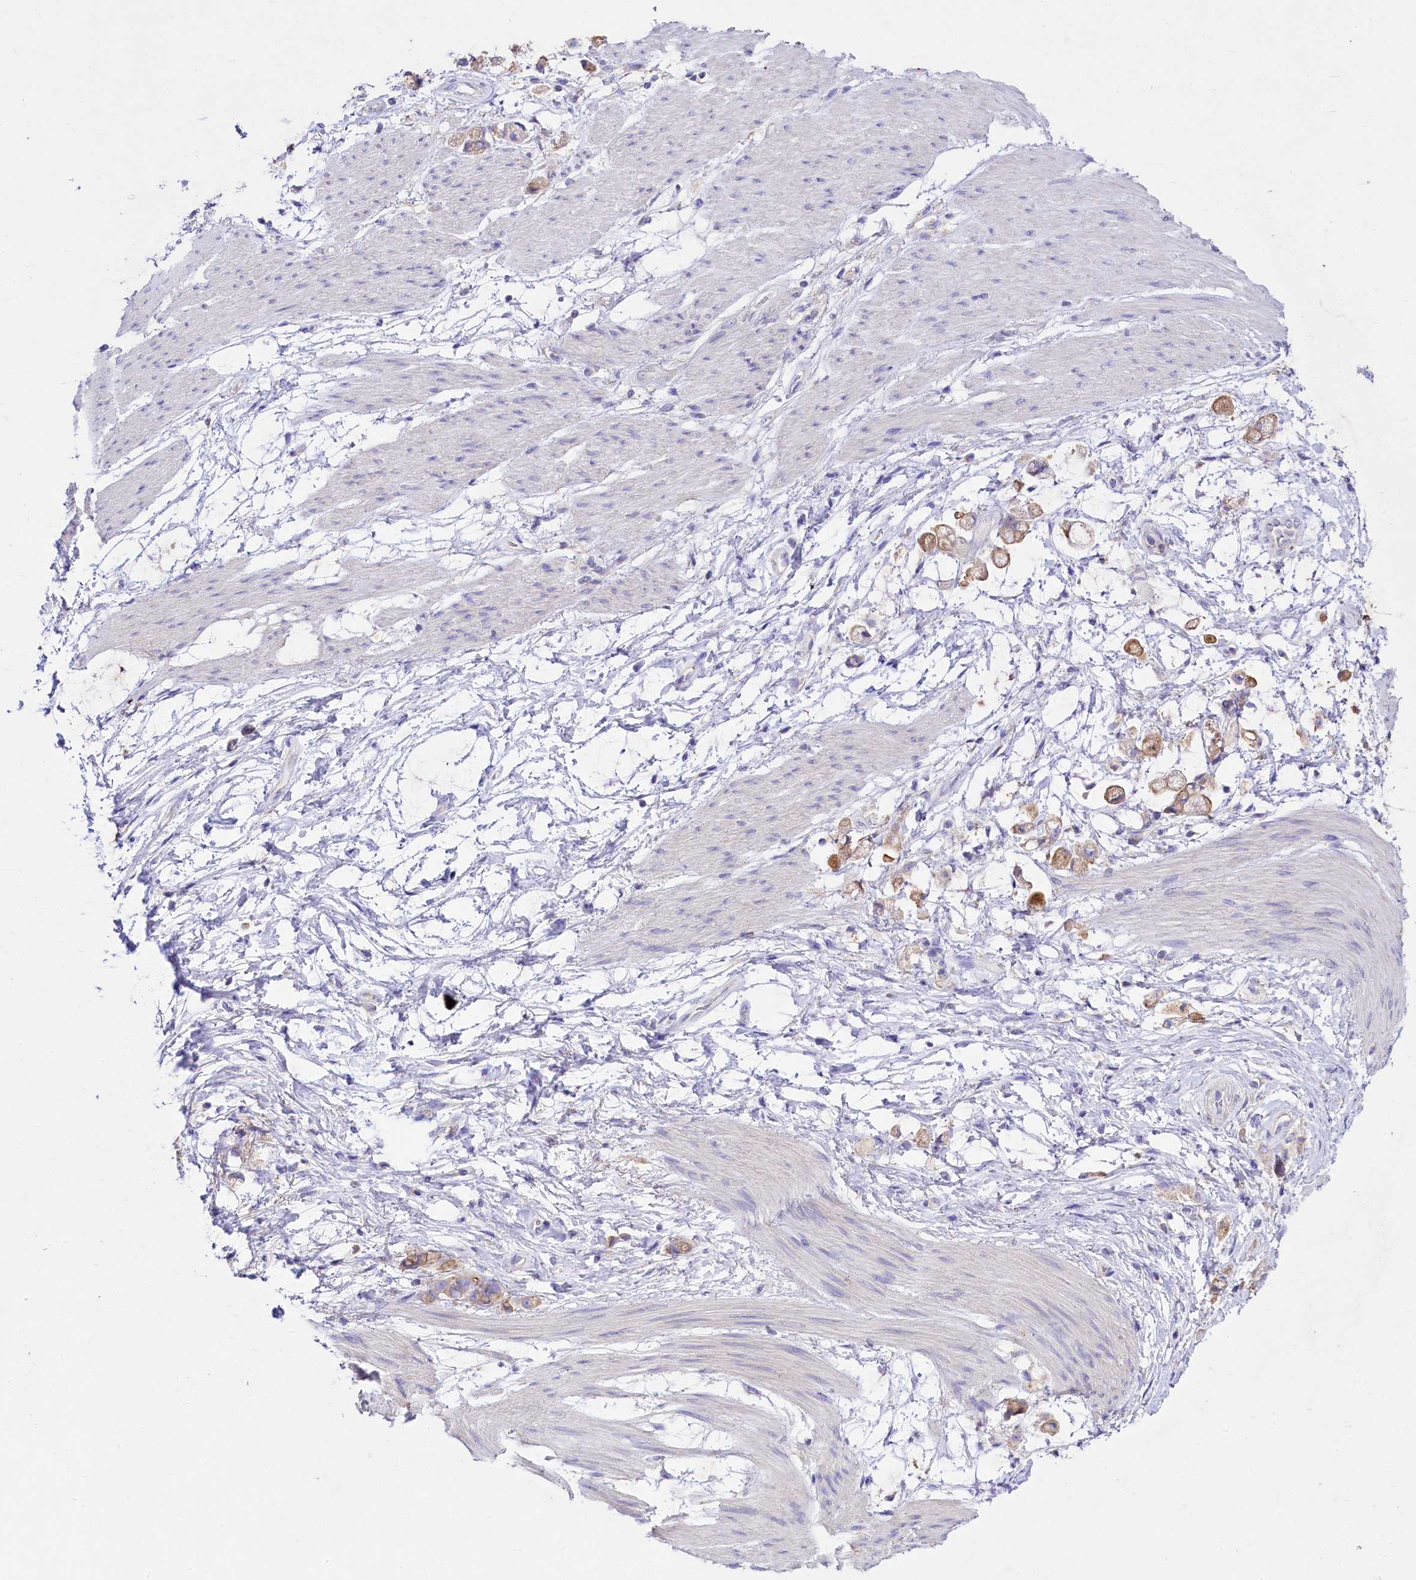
{"staining": {"intensity": "moderate", "quantity": ">75%", "location": "cytoplasmic/membranous"}, "tissue": "stomach cancer", "cell_type": "Tumor cells", "image_type": "cancer", "snomed": [{"axis": "morphology", "description": "Adenocarcinoma, NOS"}, {"axis": "topography", "description": "Stomach"}], "caption": "Stomach cancer stained for a protein (brown) demonstrates moderate cytoplasmic/membranous positive positivity in approximately >75% of tumor cells.", "gene": "VPS26B", "patient": {"sex": "female", "age": 60}}